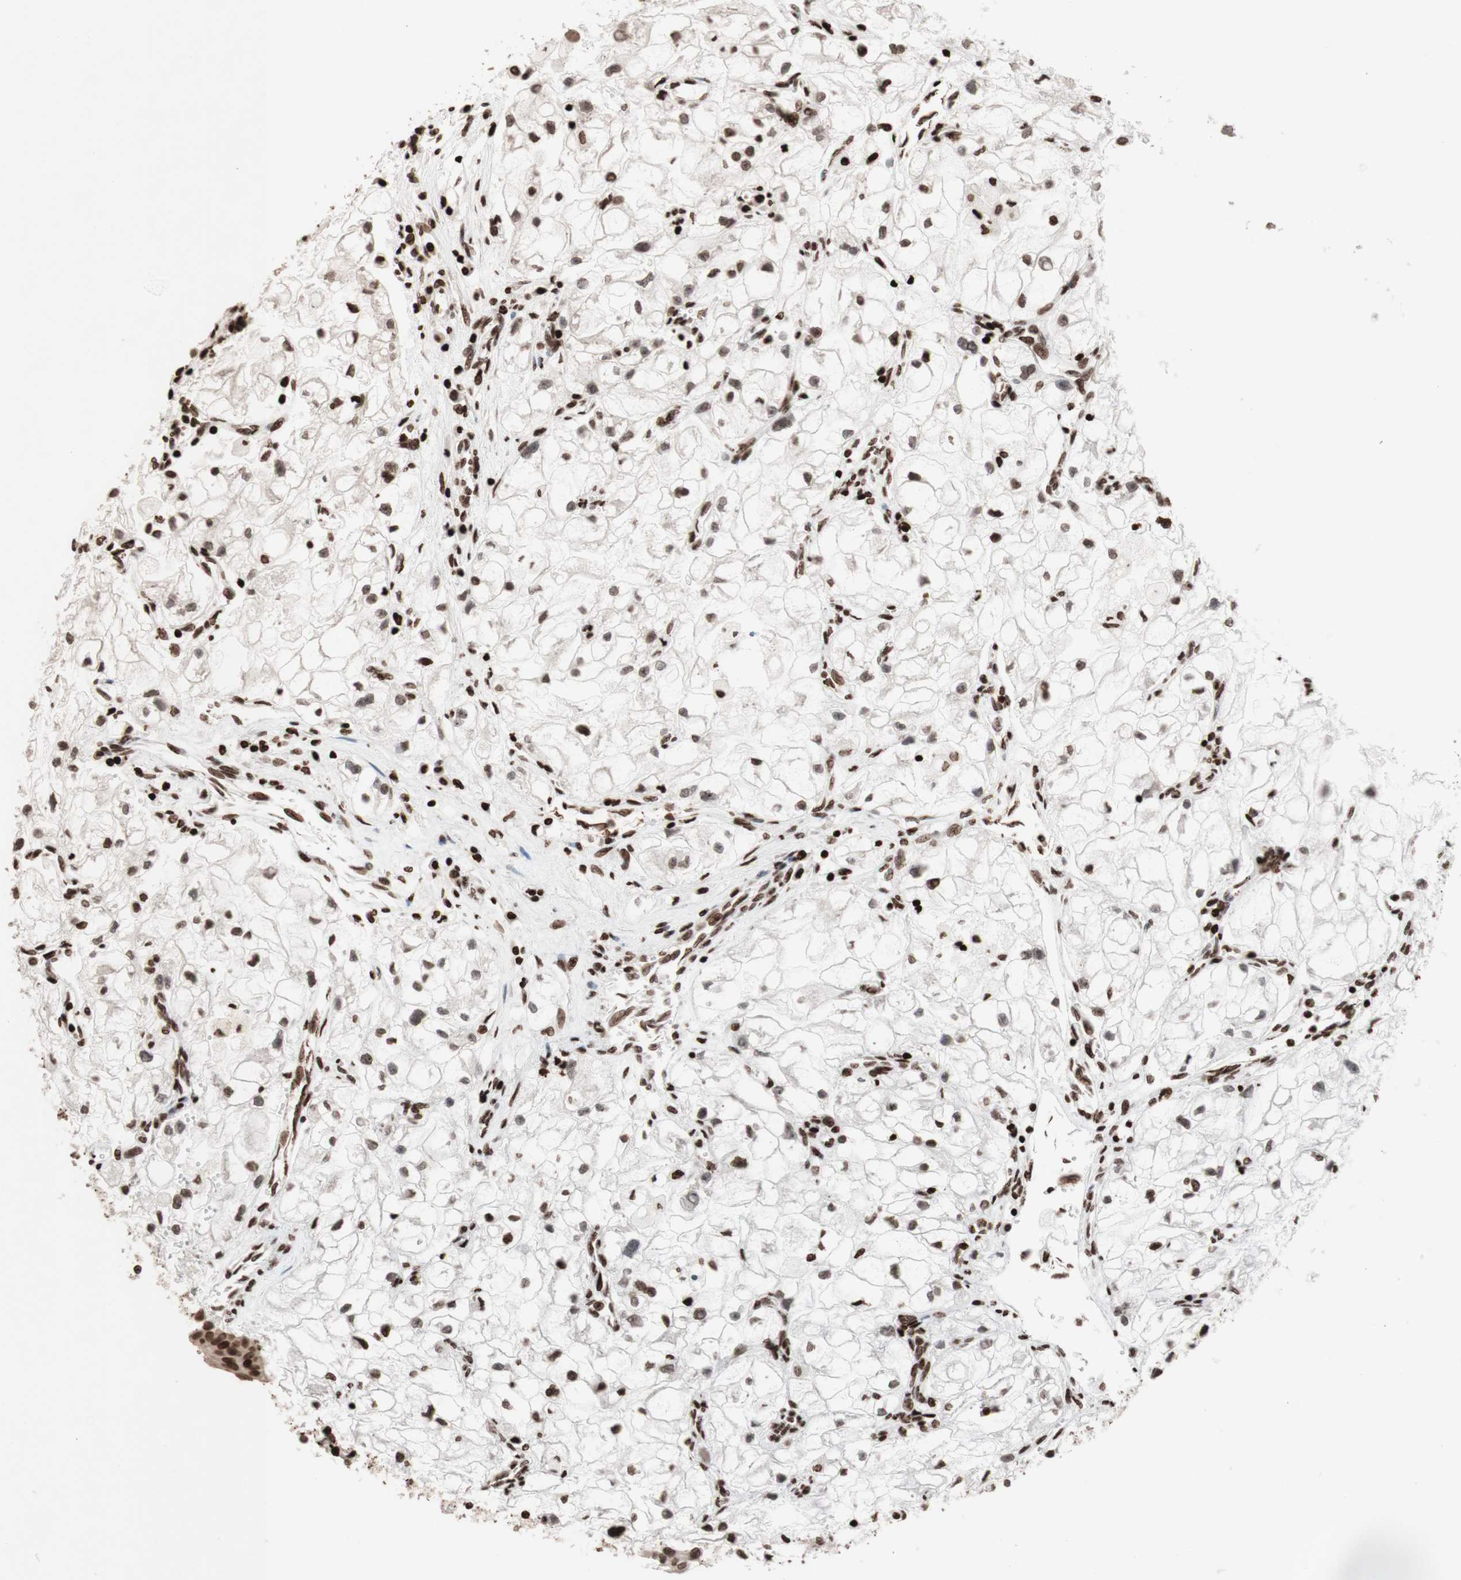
{"staining": {"intensity": "weak", "quantity": "25%-75%", "location": "nuclear"}, "tissue": "renal cancer", "cell_type": "Tumor cells", "image_type": "cancer", "snomed": [{"axis": "morphology", "description": "Adenocarcinoma, NOS"}, {"axis": "topography", "description": "Kidney"}], "caption": "Immunohistochemical staining of renal adenocarcinoma demonstrates weak nuclear protein positivity in about 25%-75% of tumor cells.", "gene": "NCAPD2", "patient": {"sex": "female", "age": 70}}